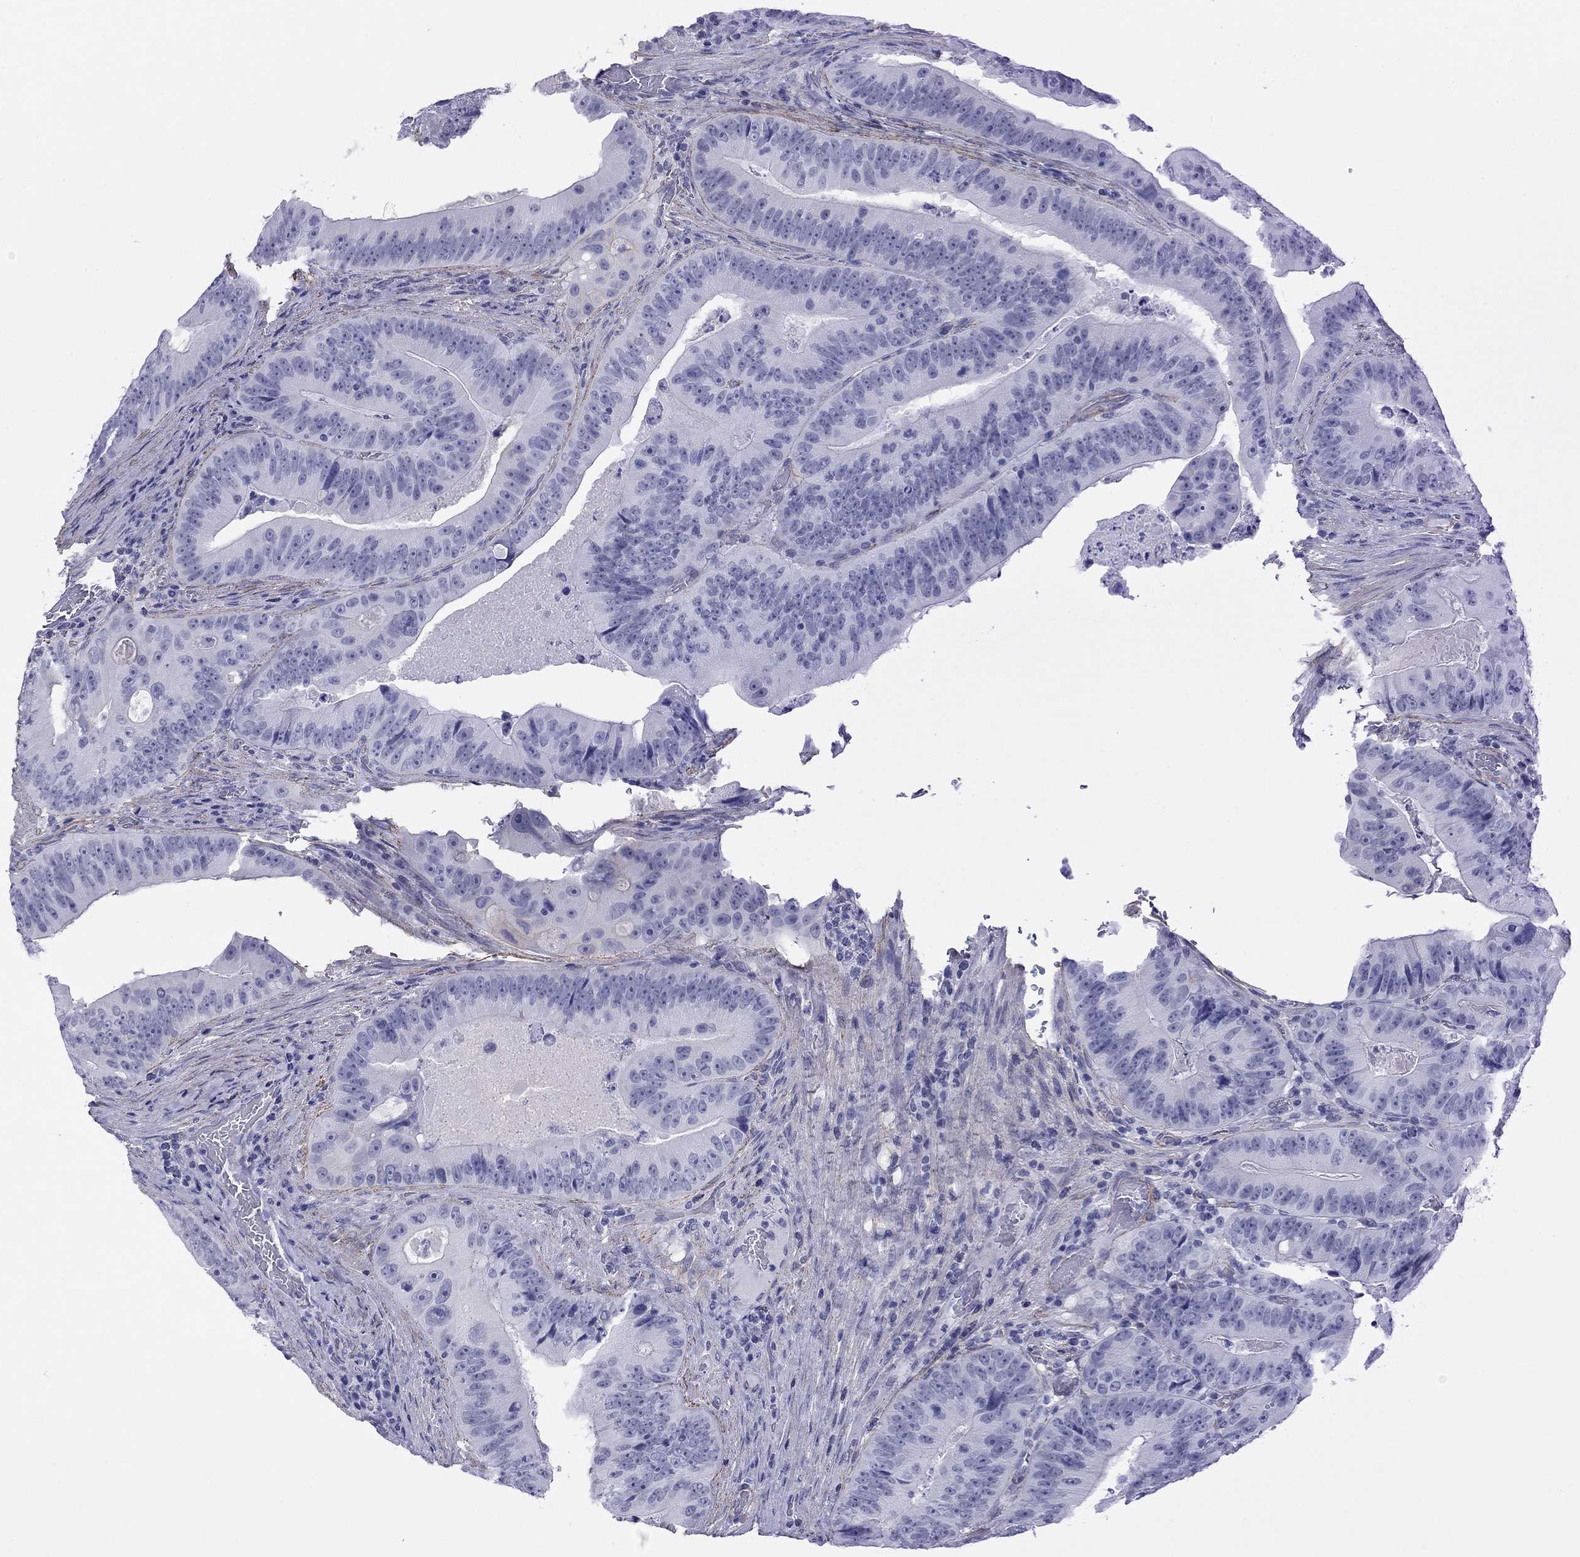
{"staining": {"intensity": "negative", "quantity": "none", "location": "none"}, "tissue": "colorectal cancer", "cell_type": "Tumor cells", "image_type": "cancer", "snomed": [{"axis": "morphology", "description": "Adenocarcinoma, NOS"}, {"axis": "topography", "description": "Colon"}], "caption": "Colorectal cancer stained for a protein using immunohistochemistry demonstrates no expression tumor cells.", "gene": "MYMX", "patient": {"sex": "female", "age": 86}}